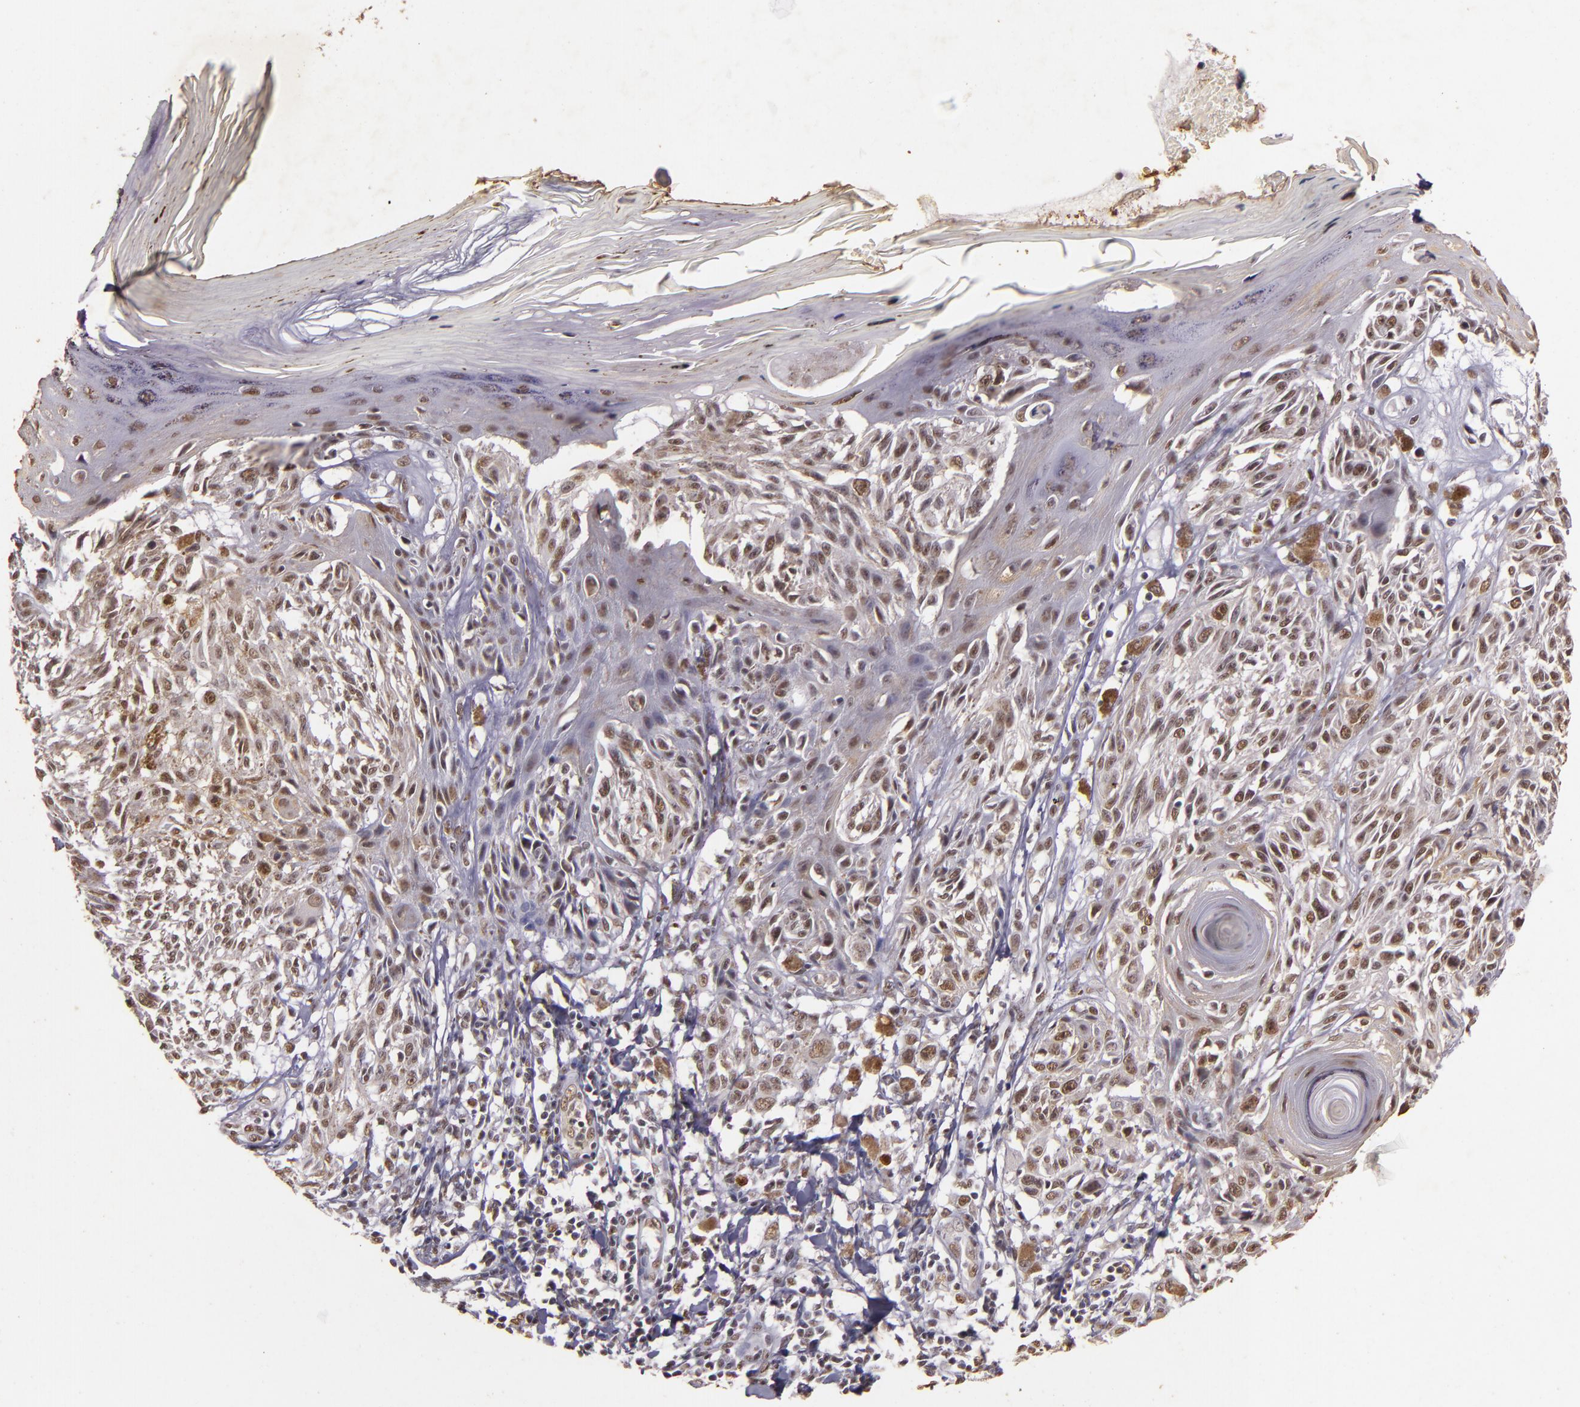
{"staining": {"intensity": "weak", "quantity": ">75%", "location": "nuclear"}, "tissue": "melanoma", "cell_type": "Tumor cells", "image_type": "cancer", "snomed": [{"axis": "morphology", "description": "Malignant melanoma, NOS"}, {"axis": "topography", "description": "Skin"}], "caption": "High-power microscopy captured an immunohistochemistry (IHC) micrograph of malignant melanoma, revealing weak nuclear staining in approximately >75% of tumor cells.", "gene": "CBX3", "patient": {"sex": "female", "age": 77}}